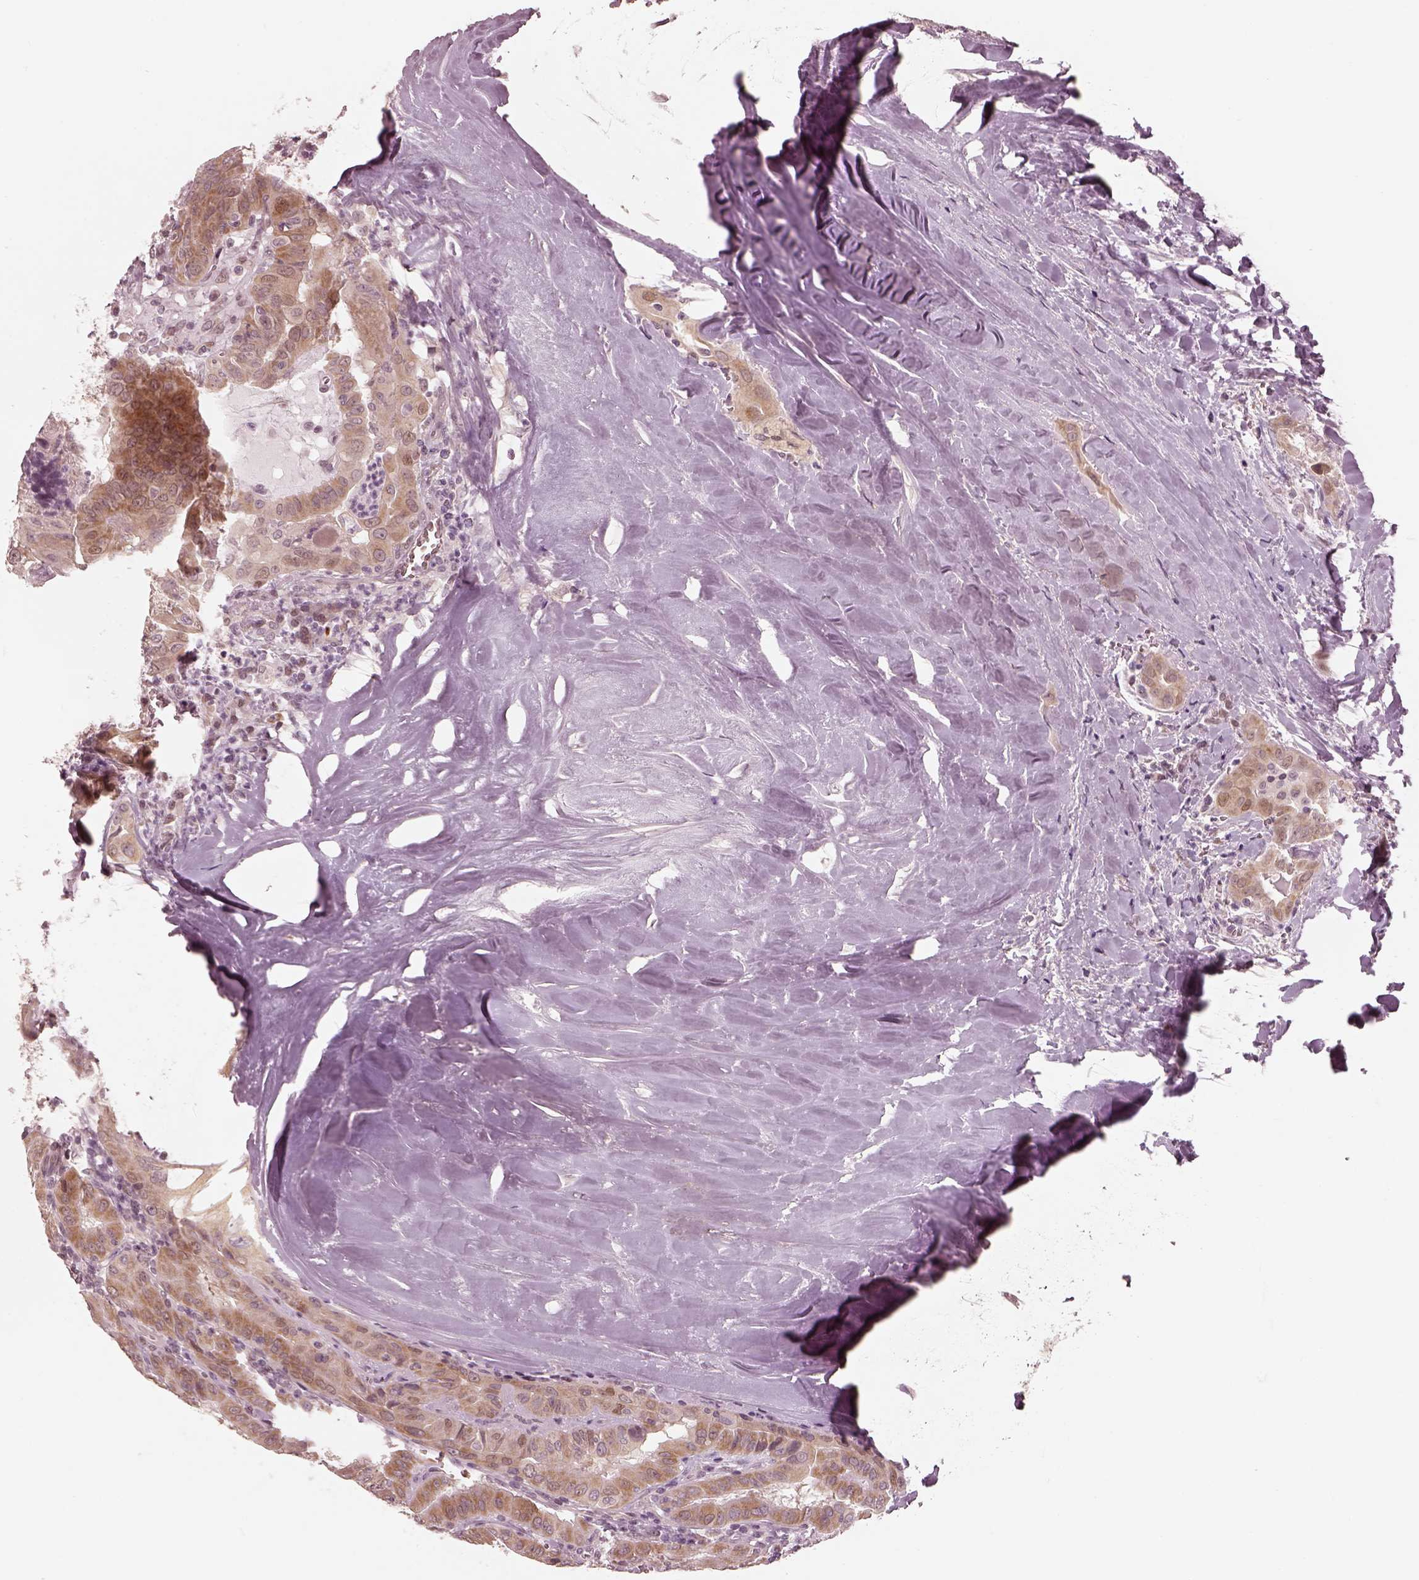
{"staining": {"intensity": "moderate", "quantity": ">75%", "location": "cytoplasmic/membranous"}, "tissue": "thyroid cancer", "cell_type": "Tumor cells", "image_type": "cancer", "snomed": [{"axis": "morphology", "description": "Papillary adenocarcinoma, NOS"}, {"axis": "topography", "description": "Thyroid gland"}], "caption": "A photomicrograph of thyroid cancer stained for a protein reveals moderate cytoplasmic/membranous brown staining in tumor cells.", "gene": "IQCB1", "patient": {"sex": "female", "age": 37}}